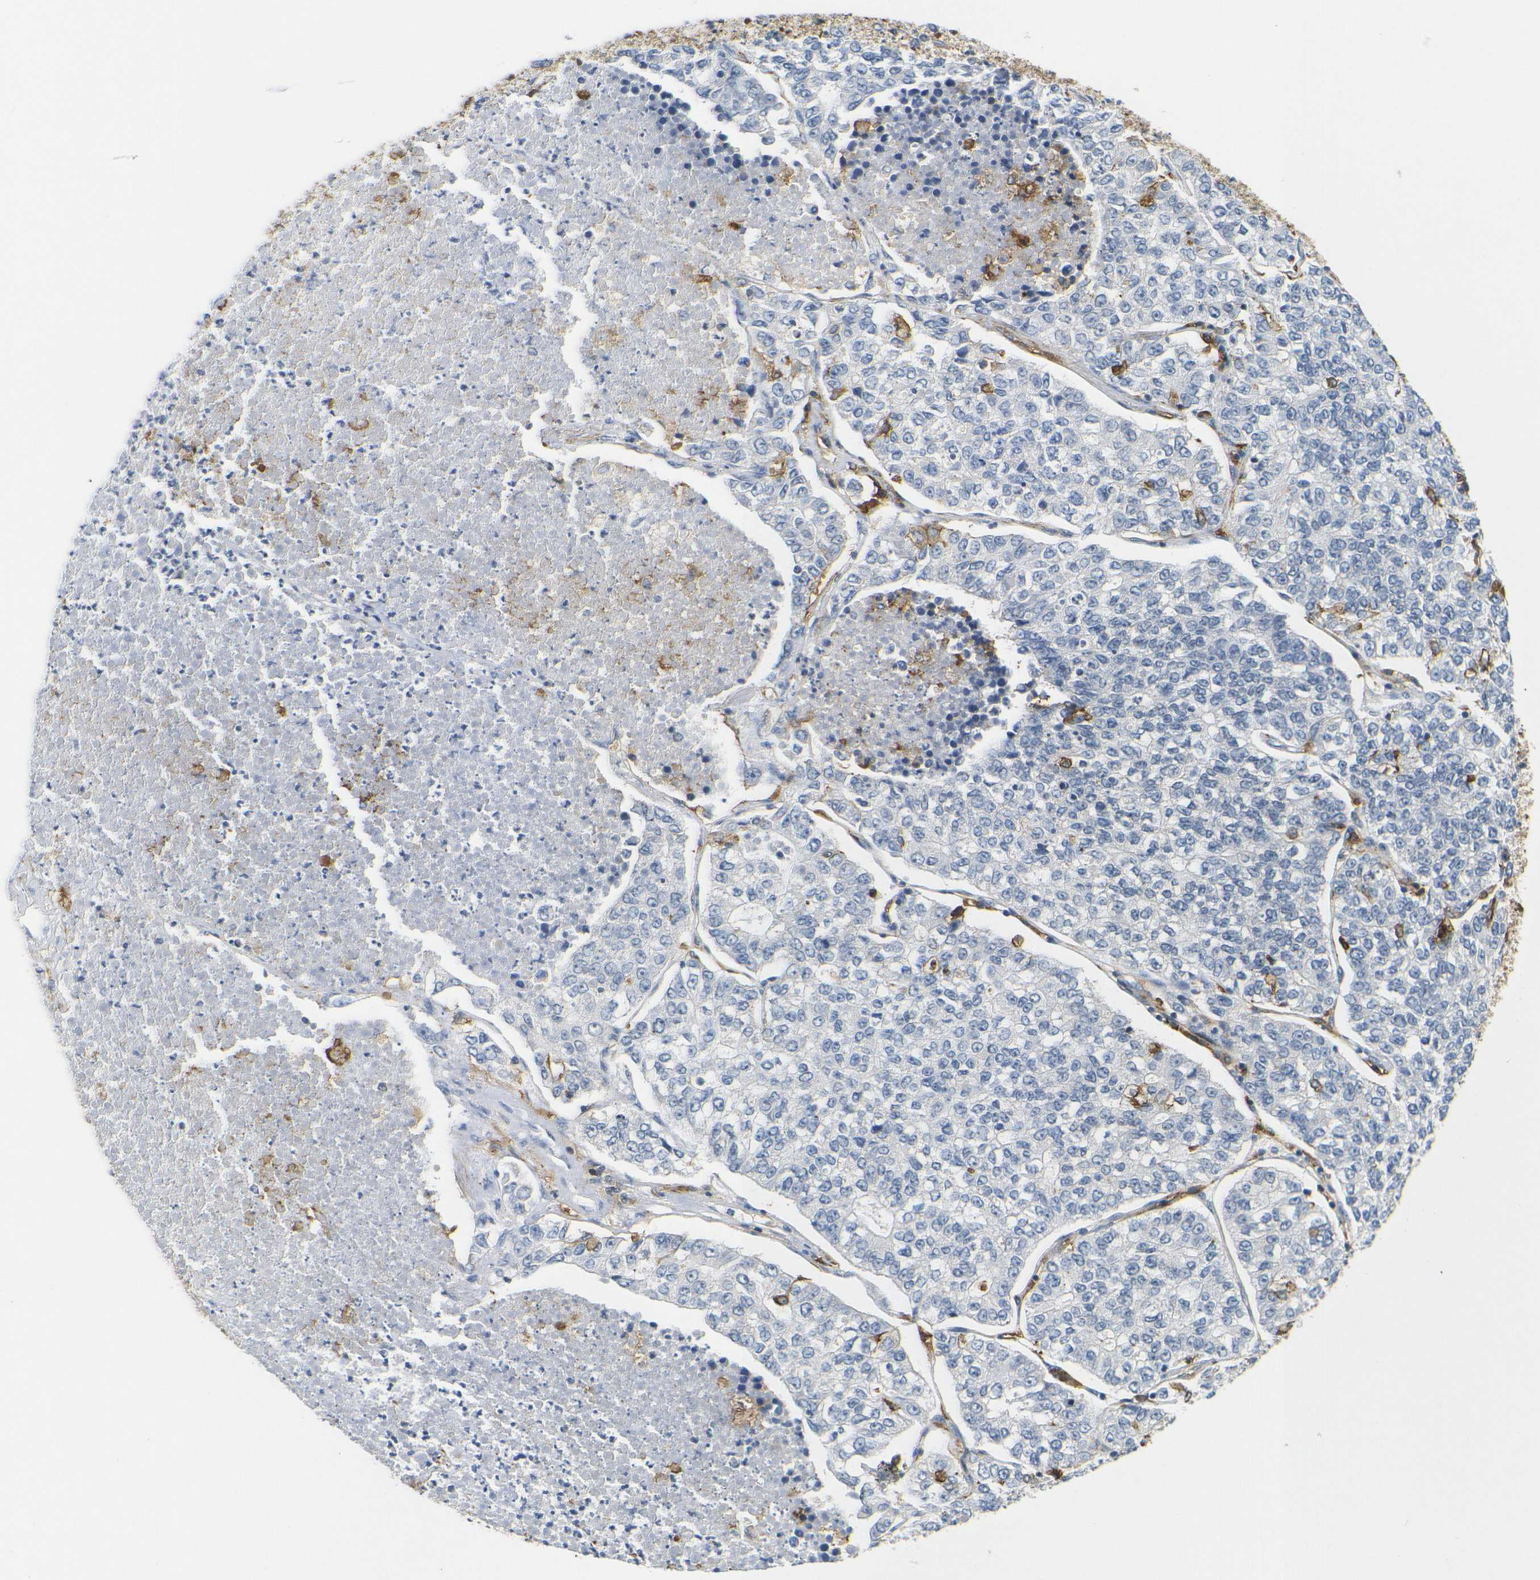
{"staining": {"intensity": "negative", "quantity": "none", "location": "none"}, "tissue": "lung cancer", "cell_type": "Tumor cells", "image_type": "cancer", "snomed": [{"axis": "morphology", "description": "Adenocarcinoma, NOS"}, {"axis": "topography", "description": "Lung"}], "caption": "Tumor cells are negative for protein expression in human lung adenocarcinoma.", "gene": "HLA-DQB1", "patient": {"sex": "male", "age": 49}}